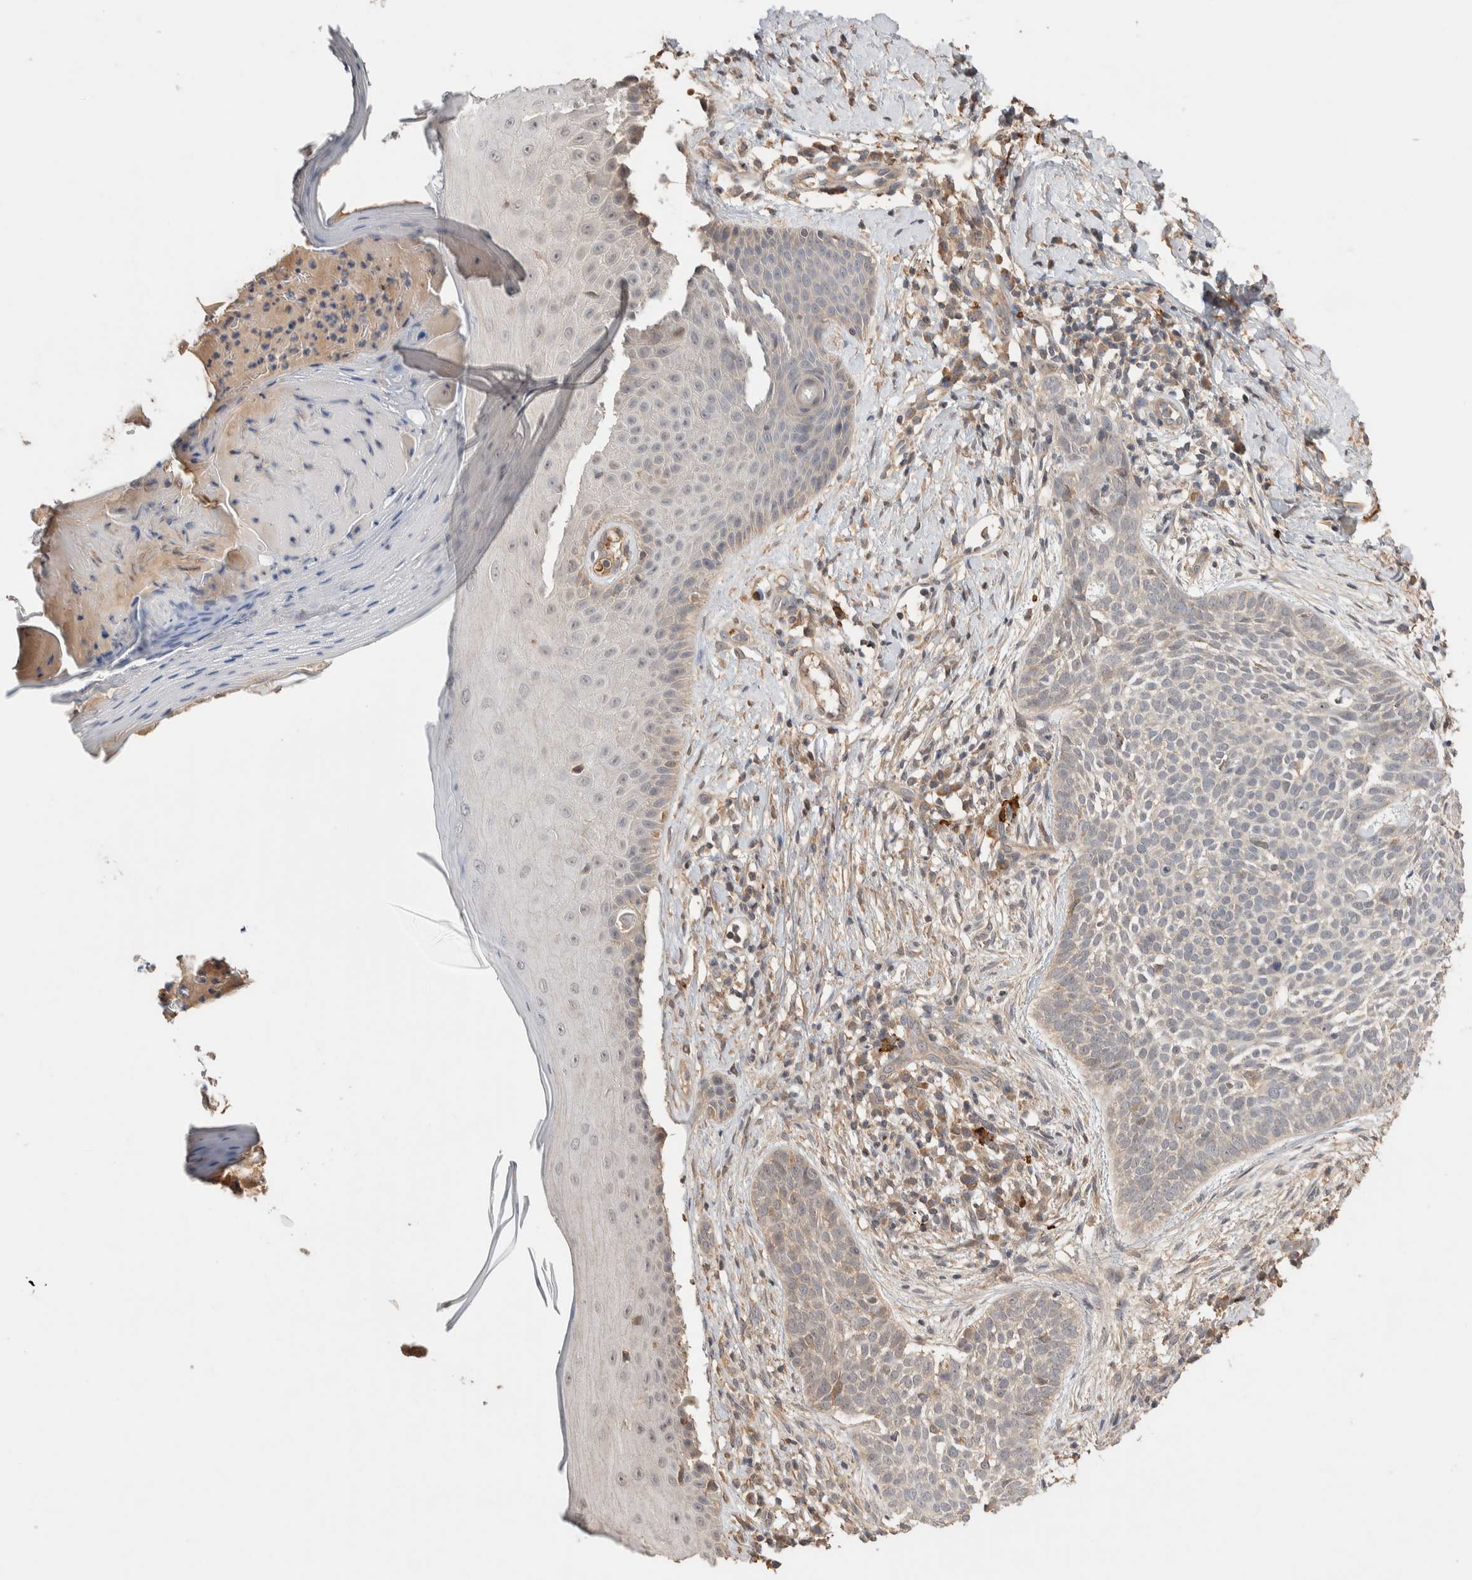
{"staining": {"intensity": "weak", "quantity": "<25%", "location": "cytoplasmic/membranous"}, "tissue": "skin cancer", "cell_type": "Tumor cells", "image_type": "cancer", "snomed": [{"axis": "morphology", "description": "Normal tissue, NOS"}, {"axis": "morphology", "description": "Basal cell carcinoma"}, {"axis": "topography", "description": "Skin"}], "caption": "Skin basal cell carcinoma stained for a protein using IHC demonstrates no expression tumor cells.", "gene": "WDR91", "patient": {"sex": "male", "age": 67}}